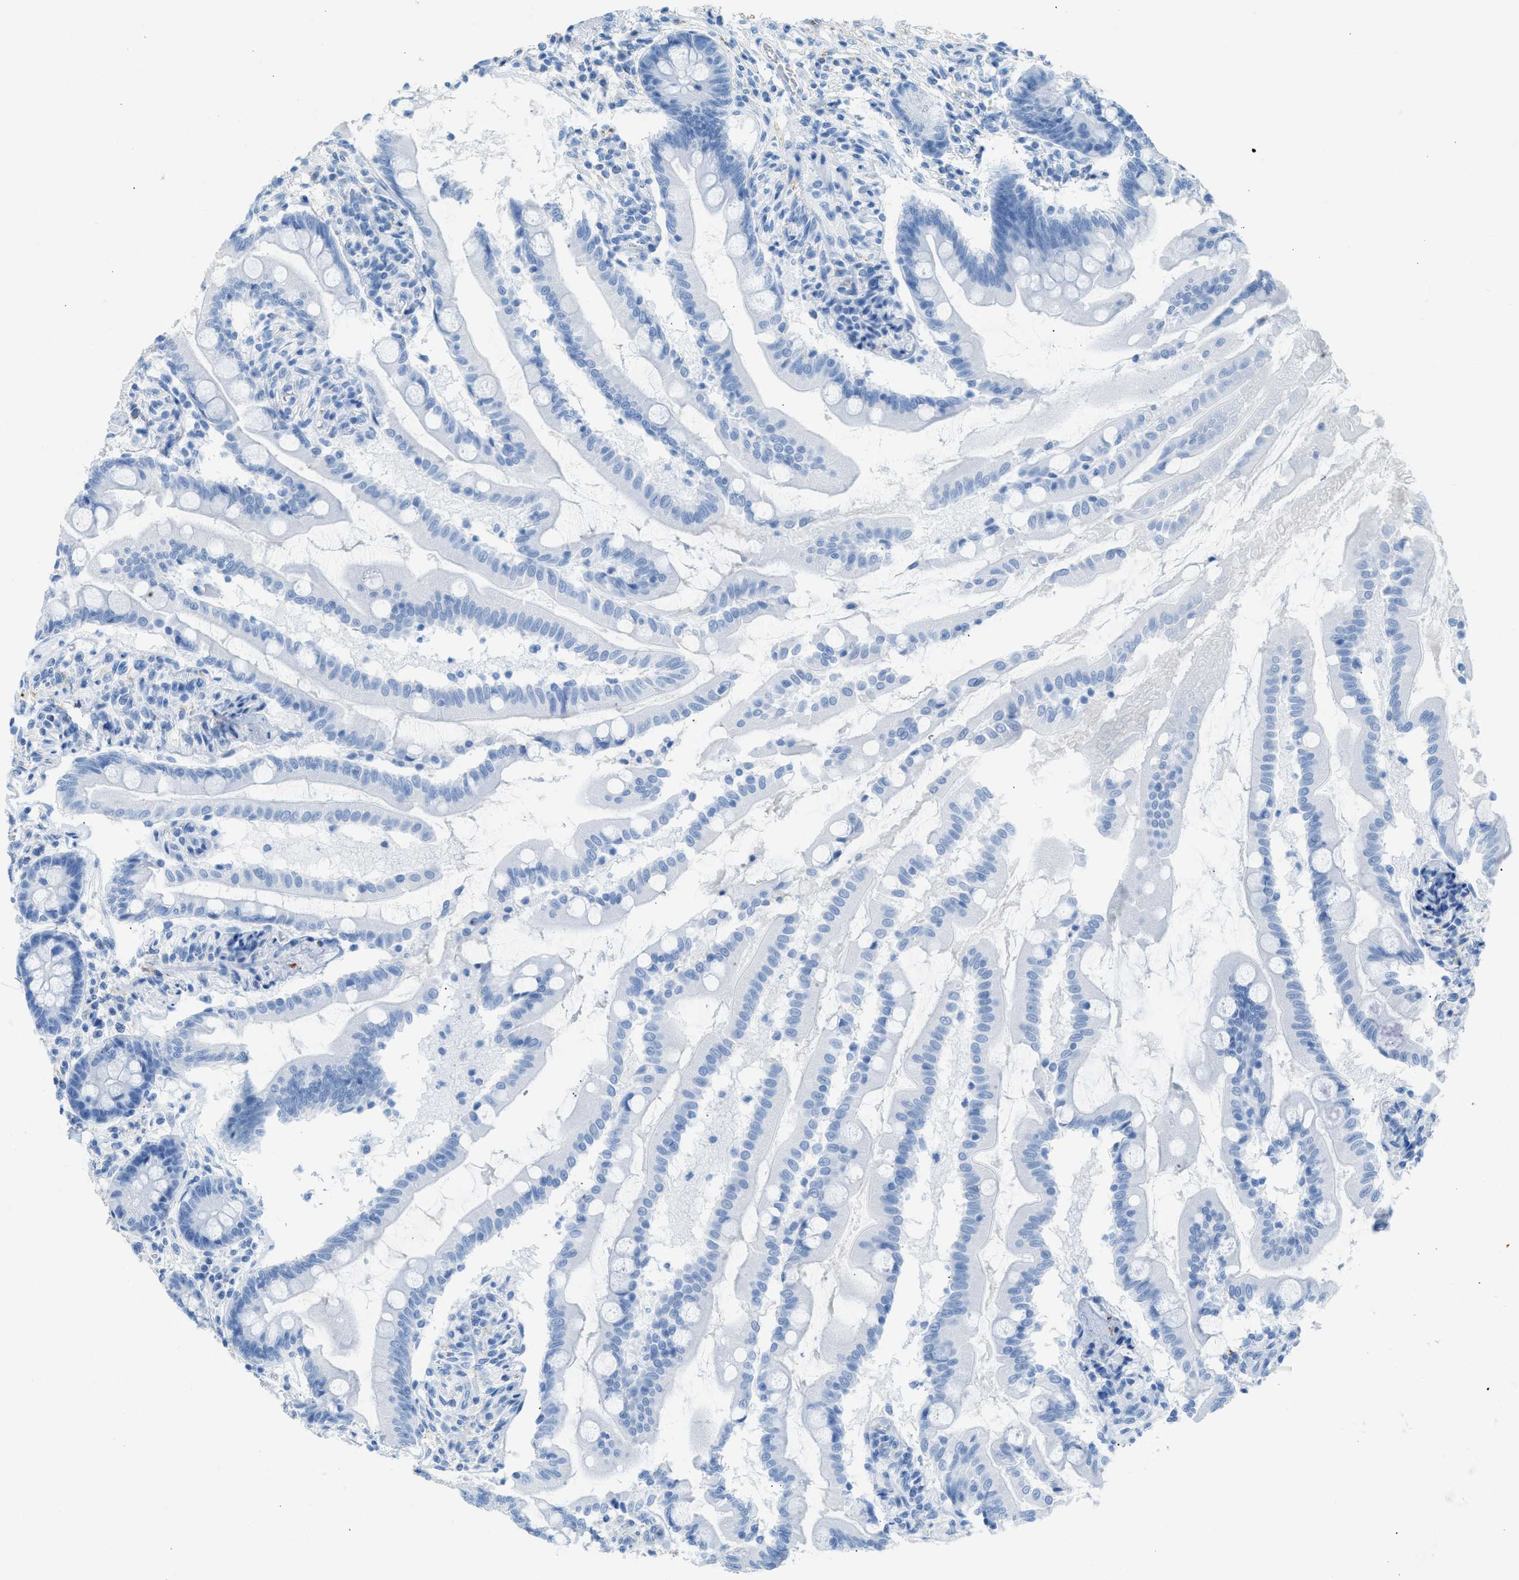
{"staining": {"intensity": "negative", "quantity": "none", "location": "none"}, "tissue": "small intestine", "cell_type": "Glandular cells", "image_type": "normal", "snomed": [{"axis": "morphology", "description": "Normal tissue, NOS"}, {"axis": "topography", "description": "Small intestine"}], "caption": "Immunohistochemical staining of benign human small intestine demonstrates no significant positivity in glandular cells. (Stains: DAB (3,3'-diaminobenzidine) IHC with hematoxylin counter stain, Microscopy: brightfield microscopy at high magnification).", "gene": "FAIM2", "patient": {"sex": "female", "age": 56}}